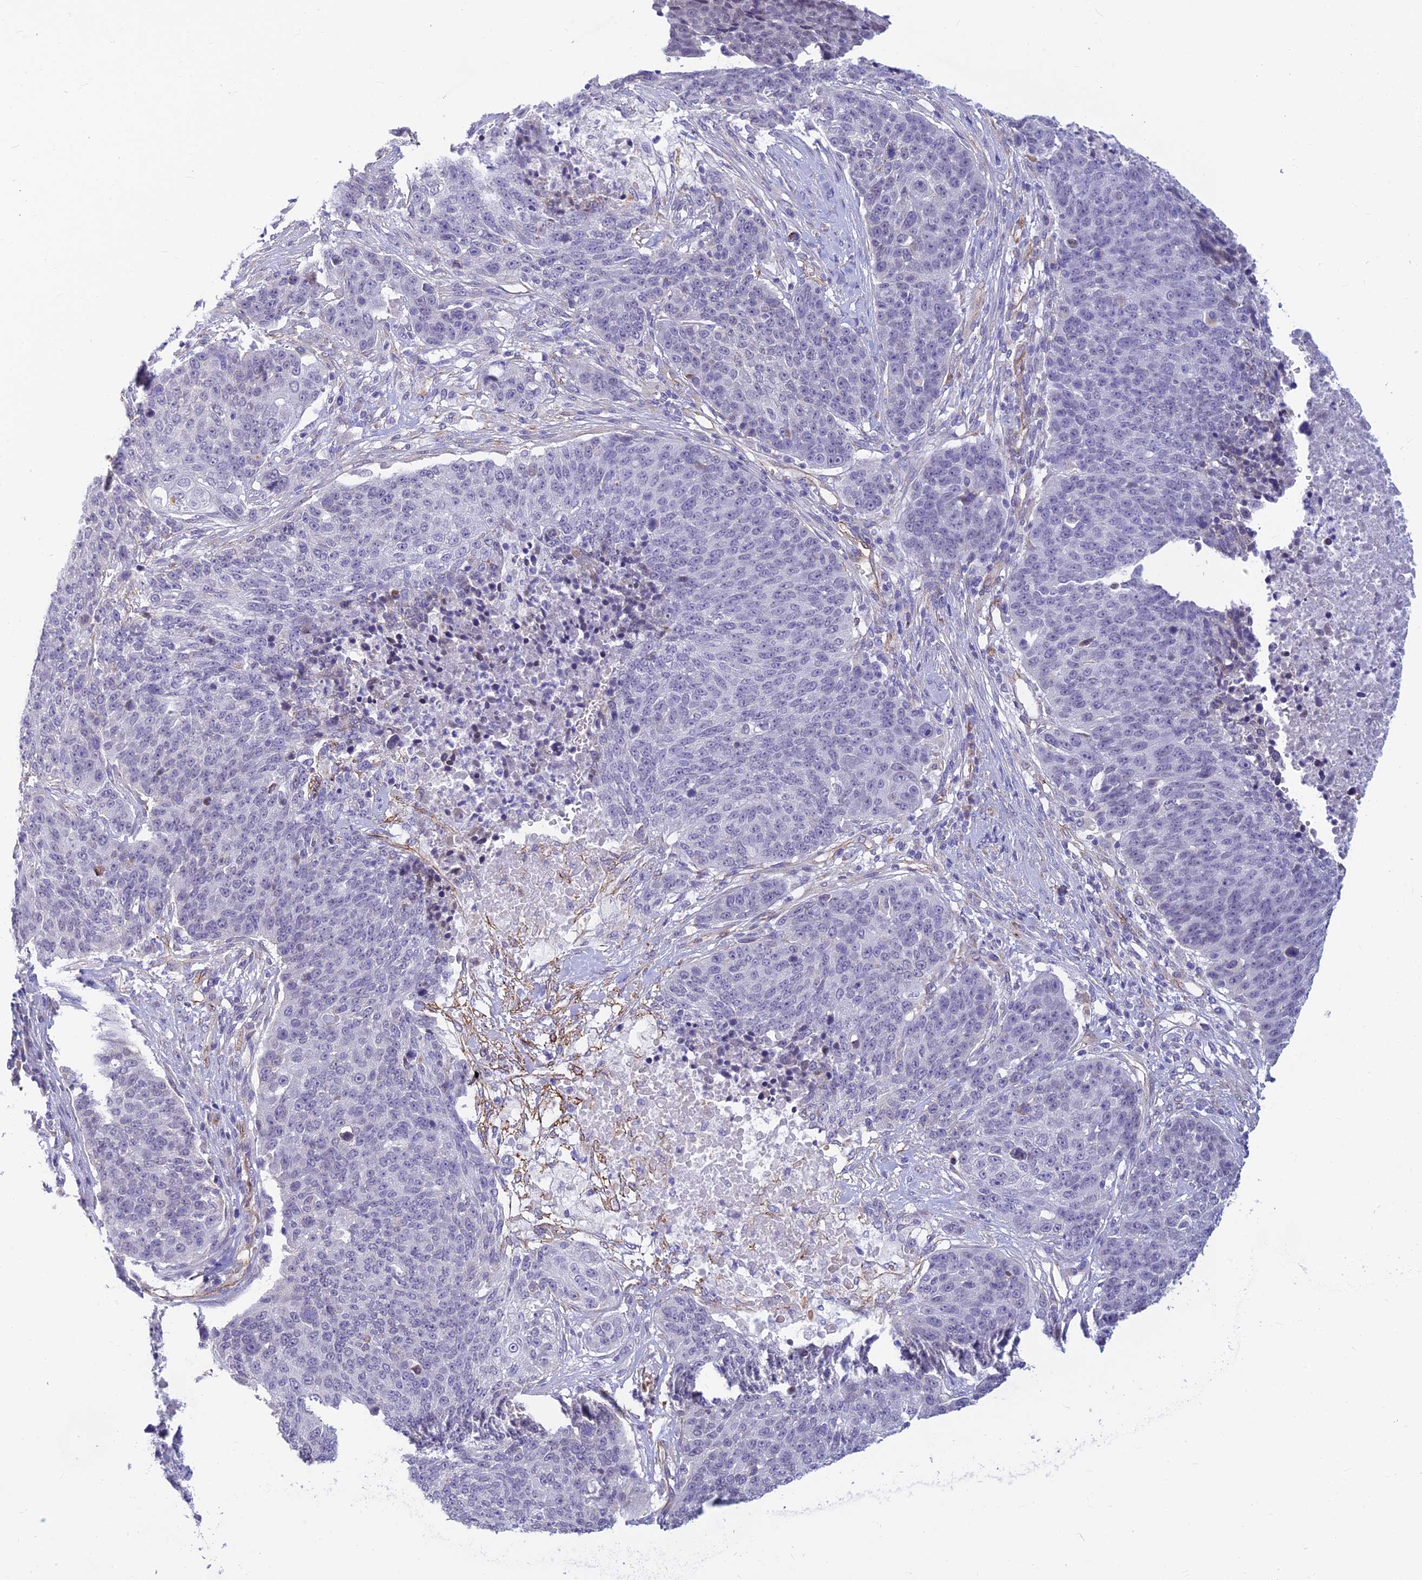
{"staining": {"intensity": "negative", "quantity": "none", "location": "none"}, "tissue": "lung cancer", "cell_type": "Tumor cells", "image_type": "cancer", "snomed": [{"axis": "morphology", "description": "Normal tissue, NOS"}, {"axis": "morphology", "description": "Squamous cell carcinoma, NOS"}, {"axis": "topography", "description": "Lymph node"}, {"axis": "topography", "description": "Lung"}], "caption": "Tumor cells show no significant protein expression in squamous cell carcinoma (lung).", "gene": "ALDH1L2", "patient": {"sex": "male", "age": 66}}